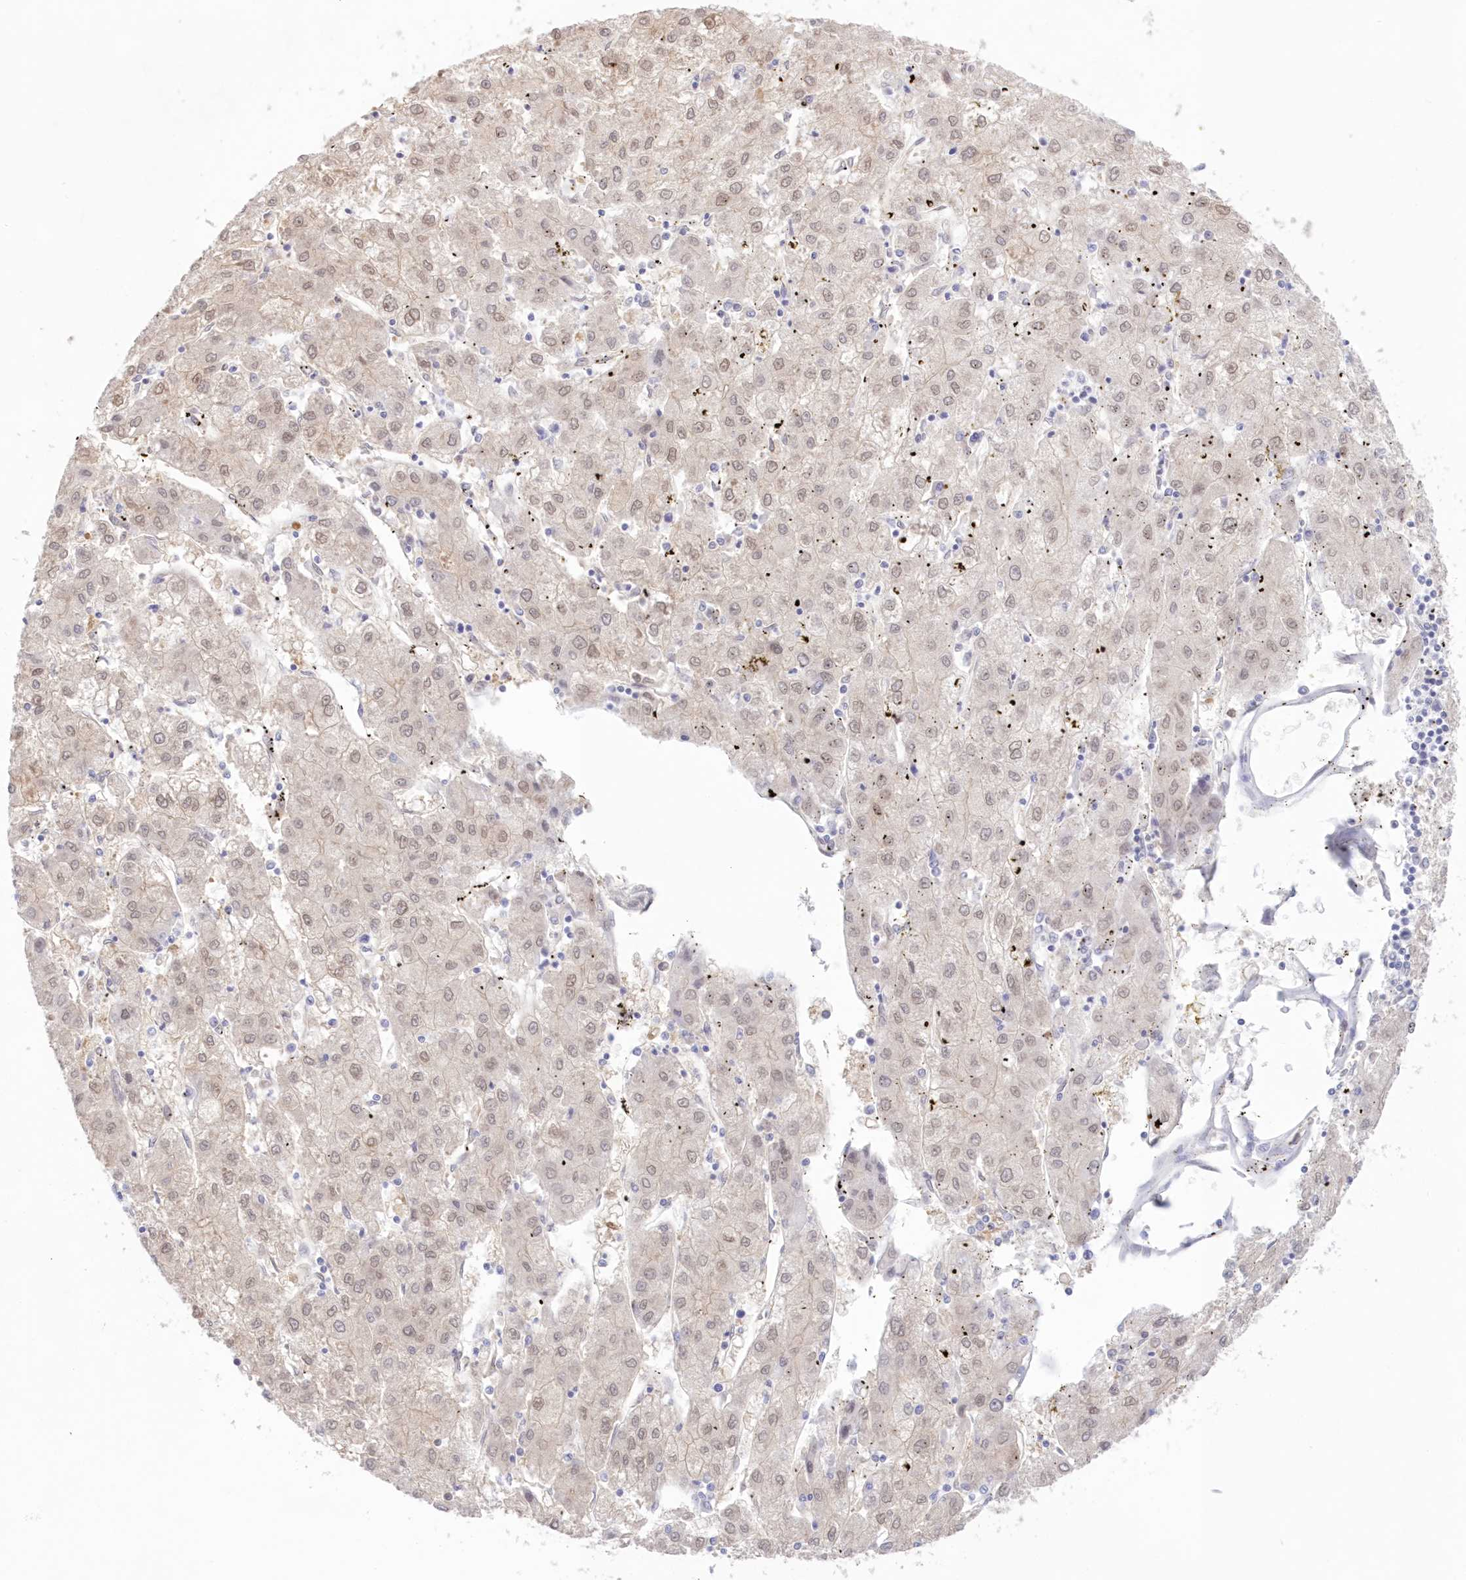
{"staining": {"intensity": "weak", "quantity": ">75%", "location": "nuclear"}, "tissue": "liver cancer", "cell_type": "Tumor cells", "image_type": "cancer", "snomed": [{"axis": "morphology", "description": "Carcinoma, Hepatocellular, NOS"}, {"axis": "topography", "description": "Liver"}], "caption": "A low amount of weak nuclear positivity is identified in approximately >75% of tumor cells in liver cancer tissue.", "gene": "RNPEP", "patient": {"sex": "male", "age": 72}}